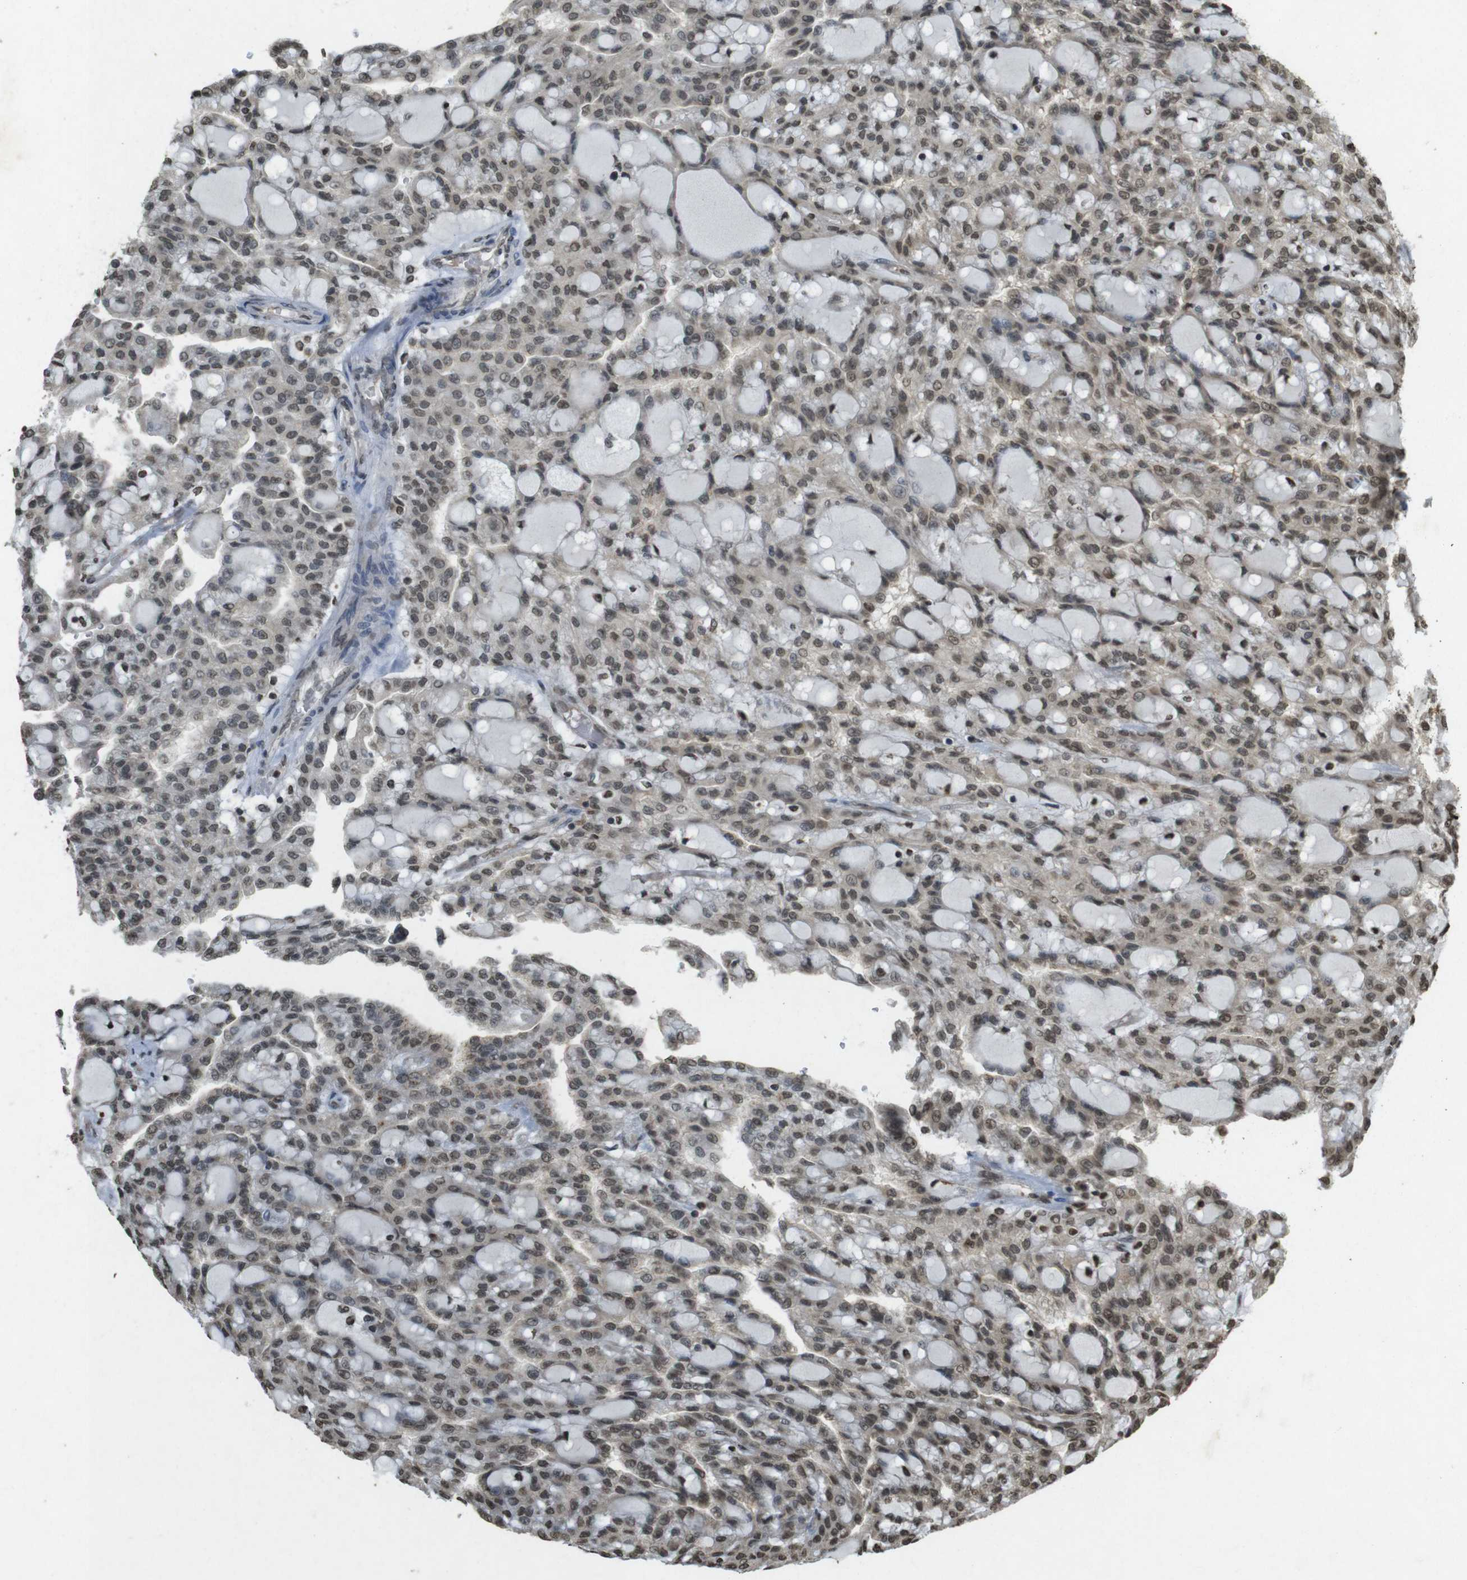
{"staining": {"intensity": "weak", "quantity": ">75%", "location": "nuclear"}, "tissue": "renal cancer", "cell_type": "Tumor cells", "image_type": "cancer", "snomed": [{"axis": "morphology", "description": "Adenocarcinoma, NOS"}, {"axis": "topography", "description": "Kidney"}], "caption": "Immunohistochemical staining of human renal cancer (adenocarcinoma) shows low levels of weak nuclear protein staining in about >75% of tumor cells.", "gene": "ORC4", "patient": {"sex": "male", "age": 63}}